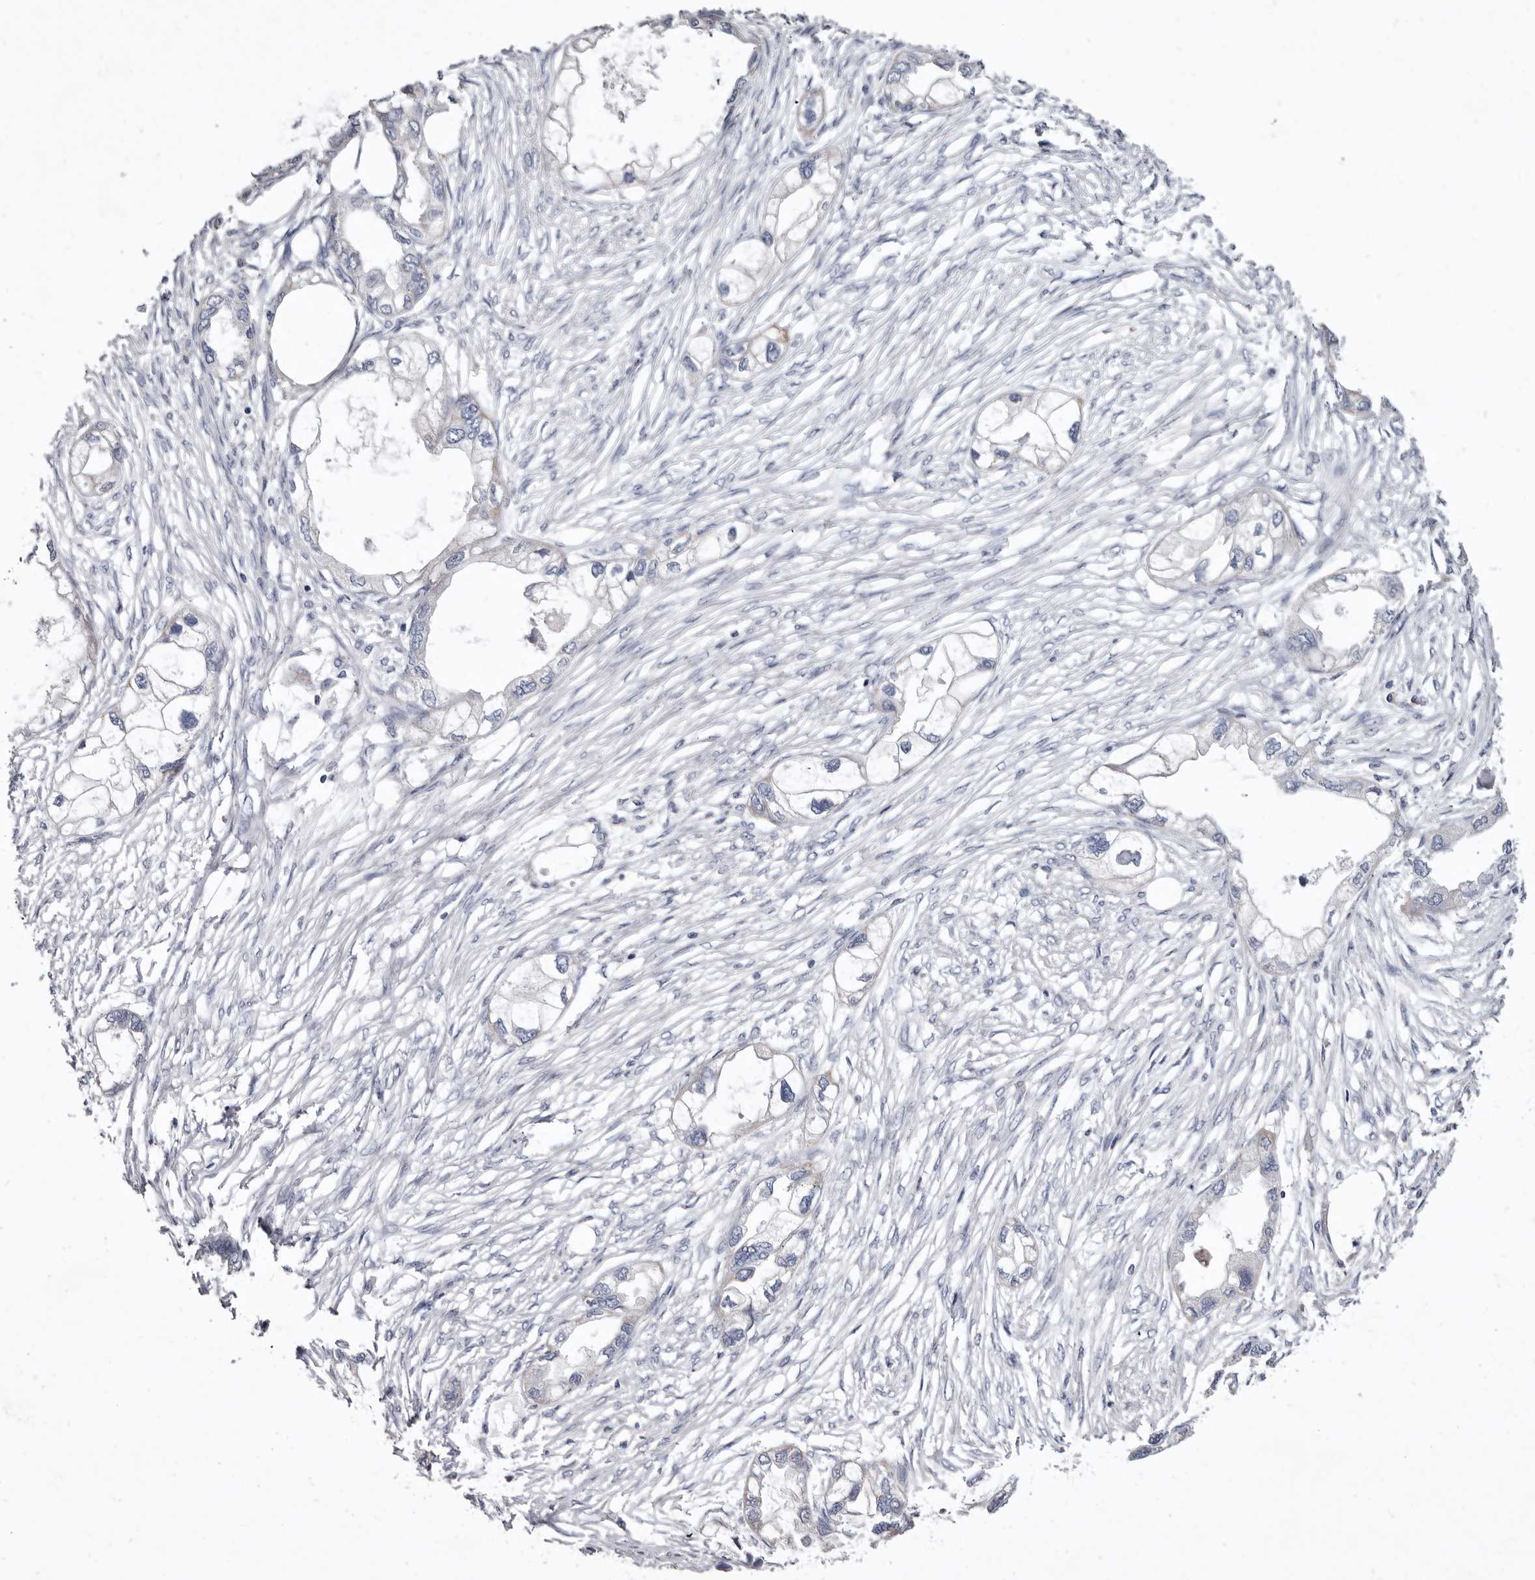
{"staining": {"intensity": "negative", "quantity": "none", "location": "none"}, "tissue": "endometrial cancer", "cell_type": "Tumor cells", "image_type": "cancer", "snomed": [{"axis": "morphology", "description": "Adenocarcinoma, NOS"}, {"axis": "morphology", "description": "Adenocarcinoma, metastatic, NOS"}, {"axis": "topography", "description": "Adipose tissue"}, {"axis": "topography", "description": "Endometrium"}], "caption": "An image of human endometrial cancer is negative for staining in tumor cells. Brightfield microscopy of IHC stained with DAB (brown) and hematoxylin (blue), captured at high magnification.", "gene": "CYP2E1", "patient": {"sex": "female", "age": 67}}